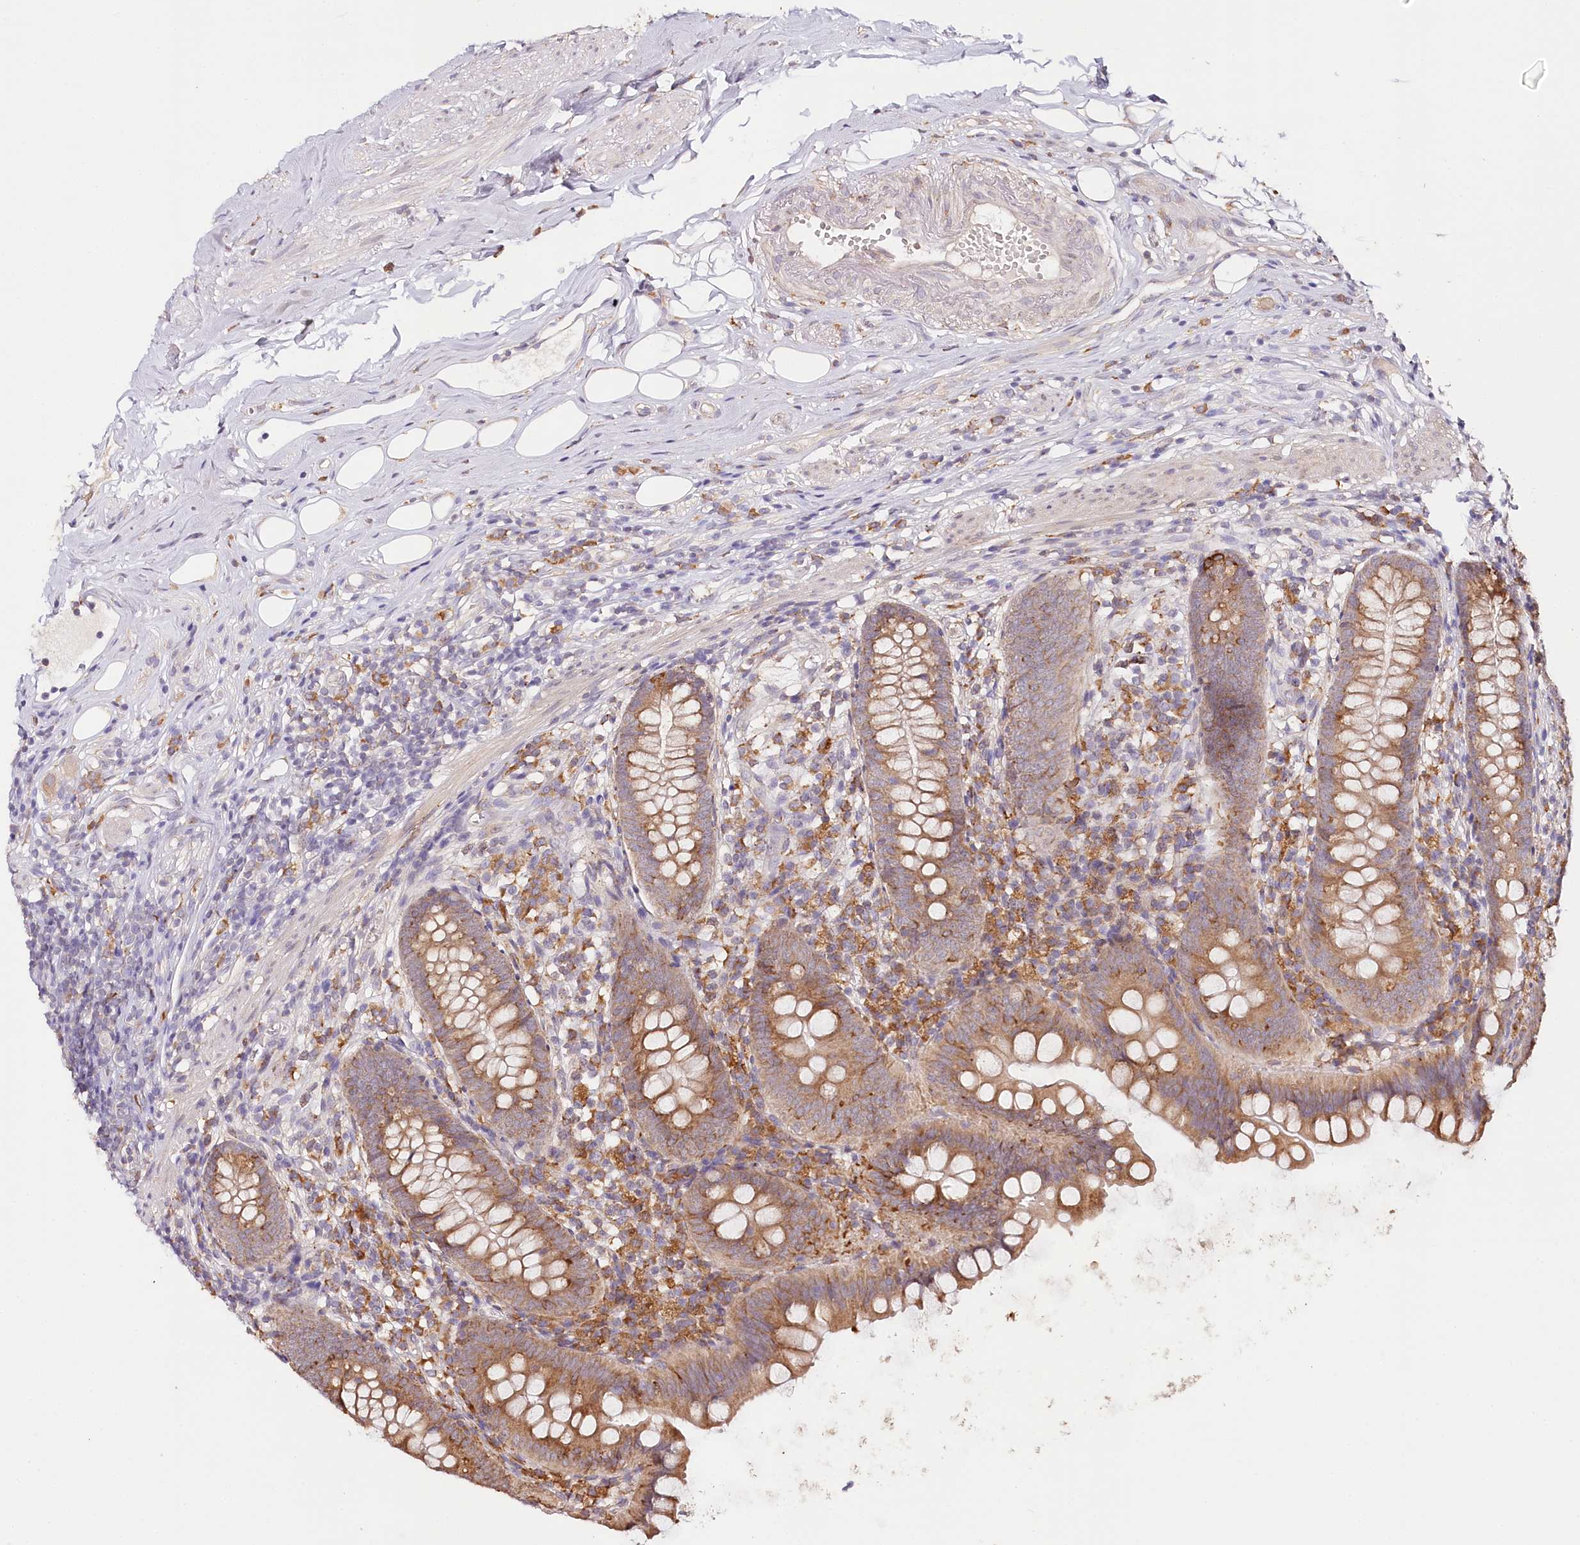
{"staining": {"intensity": "moderate", "quantity": ">75%", "location": "cytoplasmic/membranous"}, "tissue": "appendix", "cell_type": "Glandular cells", "image_type": "normal", "snomed": [{"axis": "morphology", "description": "Normal tissue, NOS"}, {"axis": "topography", "description": "Appendix"}], "caption": "The micrograph displays staining of unremarkable appendix, revealing moderate cytoplasmic/membranous protein staining (brown color) within glandular cells.", "gene": "VEGFA", "patient": {"sex": "female", "age": 62}}